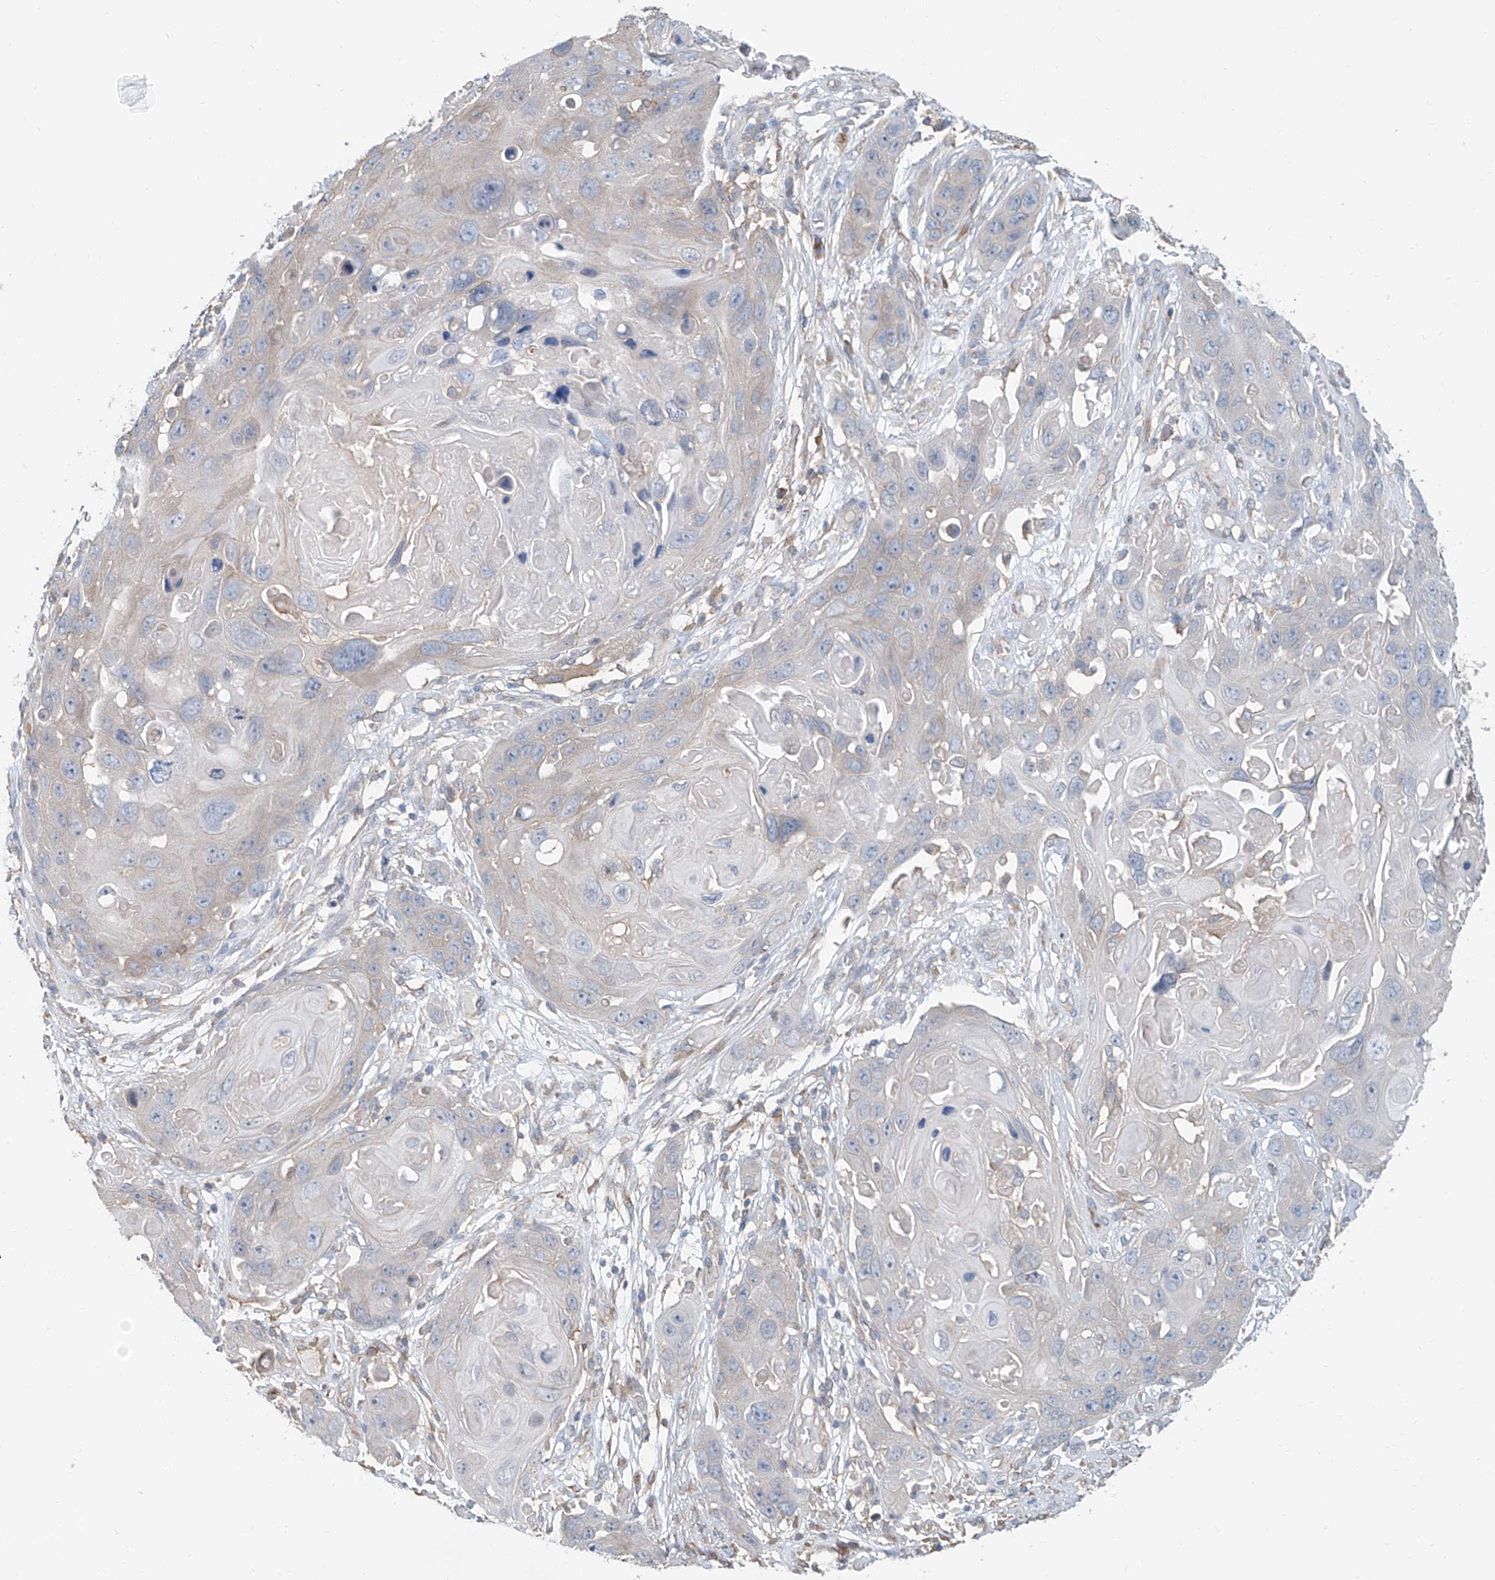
{"staining": {"intensity": "negative", "quantity": "none", "location": "none"}, "tissue": "skin cancer", "cell_type": "Tumor cells", "image_type": "cancer", "snomed": [{"axis": "morphology", "description": "Squamous cell carcinoma, NOS"}, {"axis": "topography", "description": "Skin"}], "caption": "The IHC histopathology image has no significant expression in tumor cells of skin squamous cell carcinoma tissue.", "gene": "KCNK10", "patient": {"sex": "male", "age": 55}}